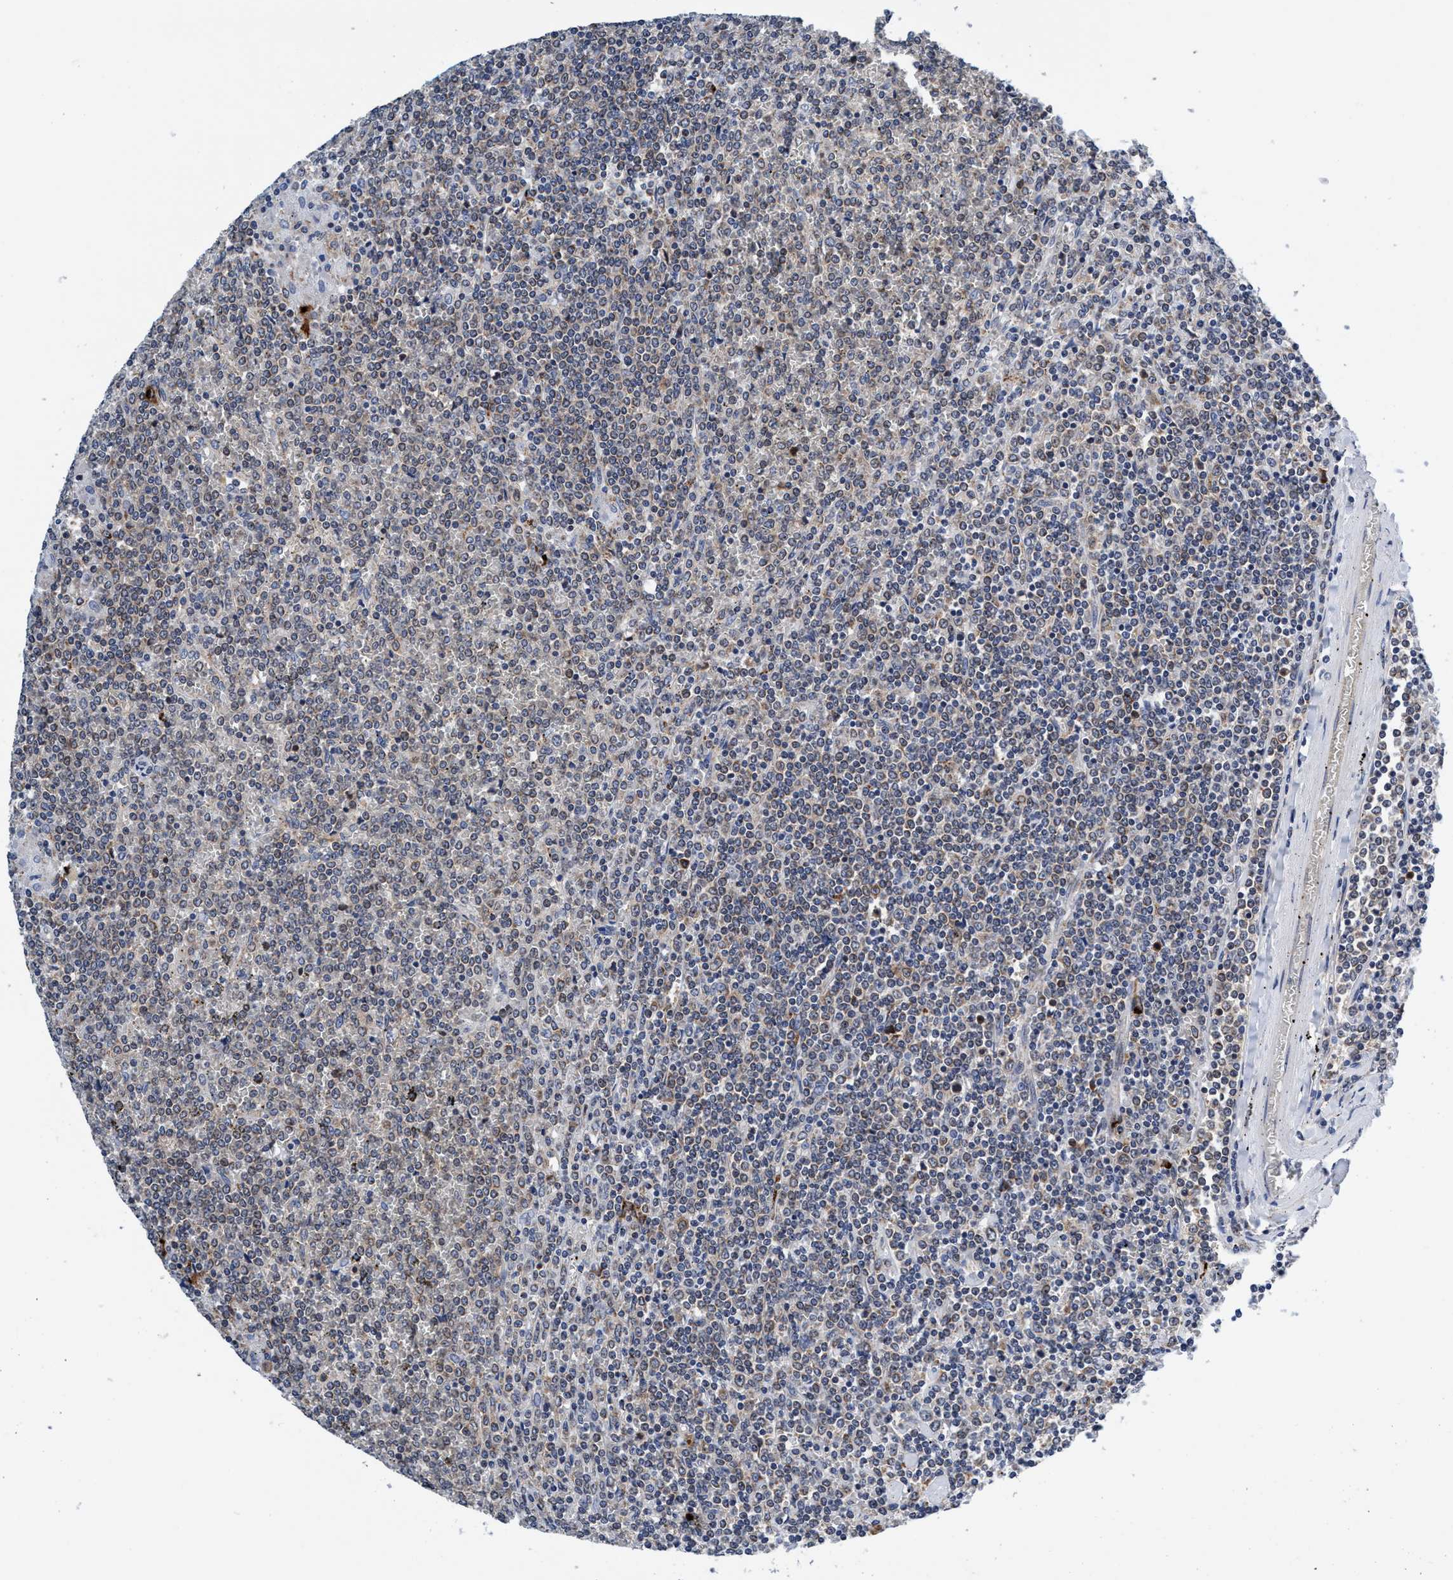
{"staining": {"intensity": "weak", "quantity": "<25%", "location": "cytoplasmic/membranous"}, "tissue": "lymphoma", "cell_type": "Tumor cells", "image_type": "cancer", "snomed": [{"axis": "morphology", "description": "Malignant lymphoma, non-Hodgkin's type, Low grade"}, {"axis": "topography", "description": "Spleen"}], "caption": "Tumor cells are negative for brown protein staining in low-grade malignant lymphoma, non-Hodgkin's type.", "gene": "AGAP2", "patient": {"sex": "female", "age": 19}}